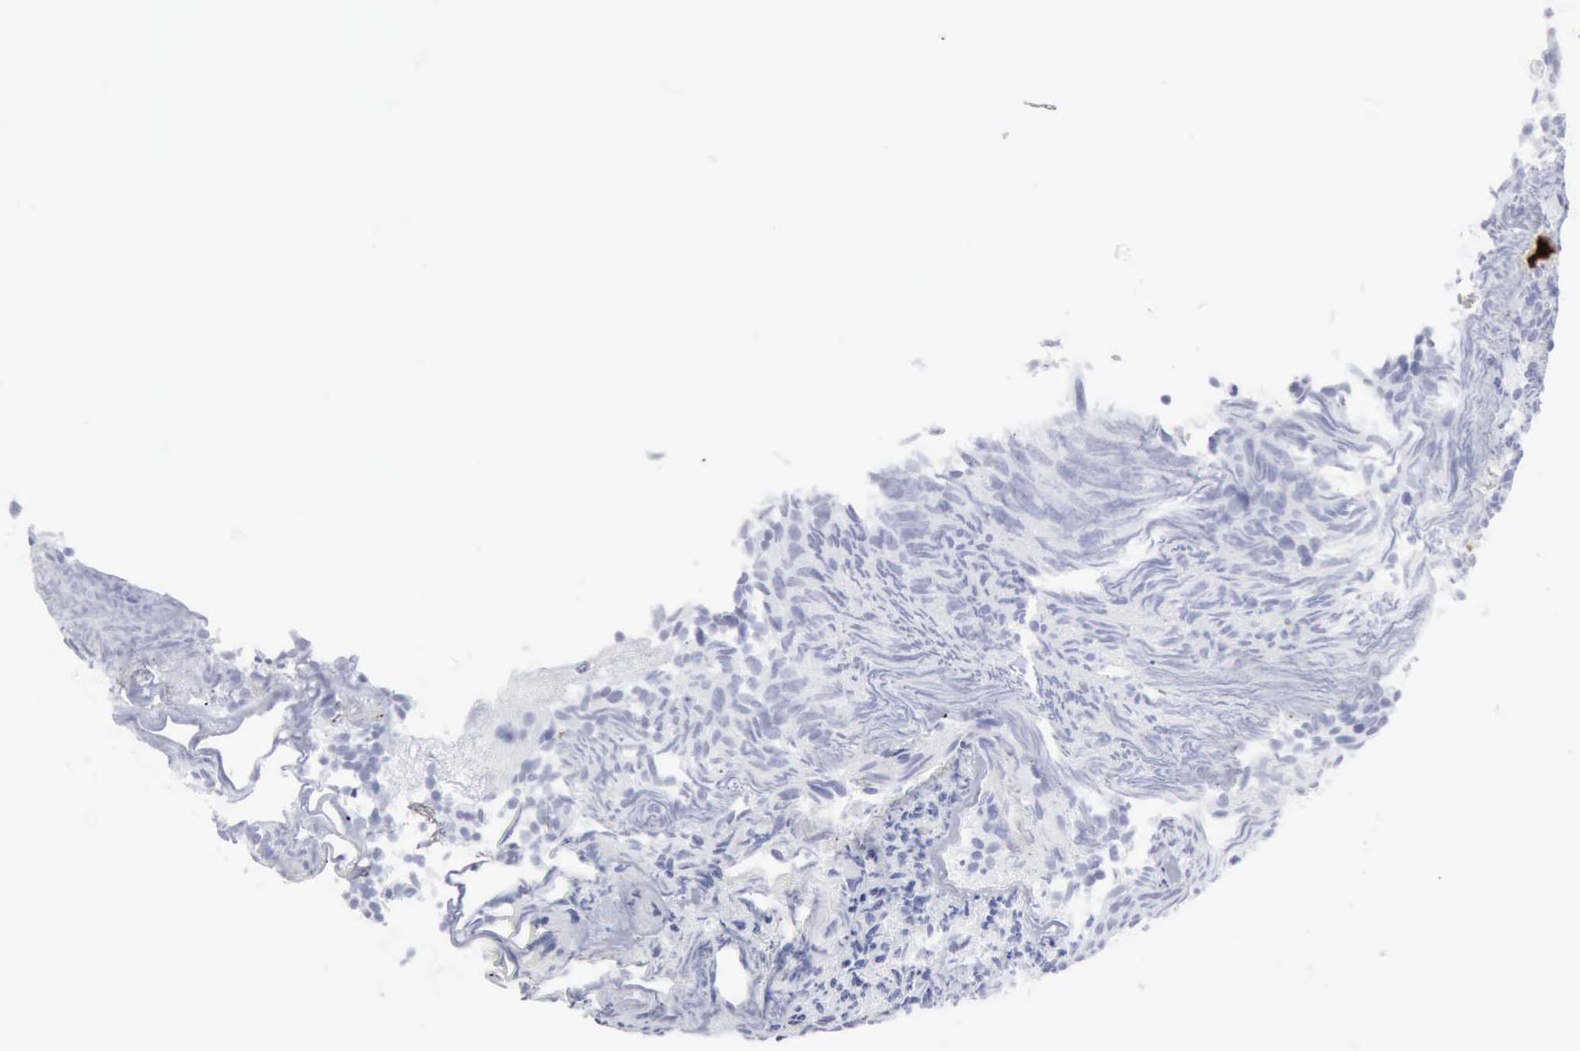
{"staining": {"intensity": "negative", "quantity": "none", "location": "none"}, "tissue": "urothelial cancer", "cell_type": "Tumor cells", "image_type": "cancer", "snomed": [{"axis": "morphology", "description": "Urothelial carcinoma, Low grade"}, {"axis": "topography", "description": "Urinary bladder"}], "caption": "This is an immunohistochemistry image of urothelial cancer. There is no staining in tumor cells.", "gene": "CMA1", "patient": {"sex": "male", "age": 85}}